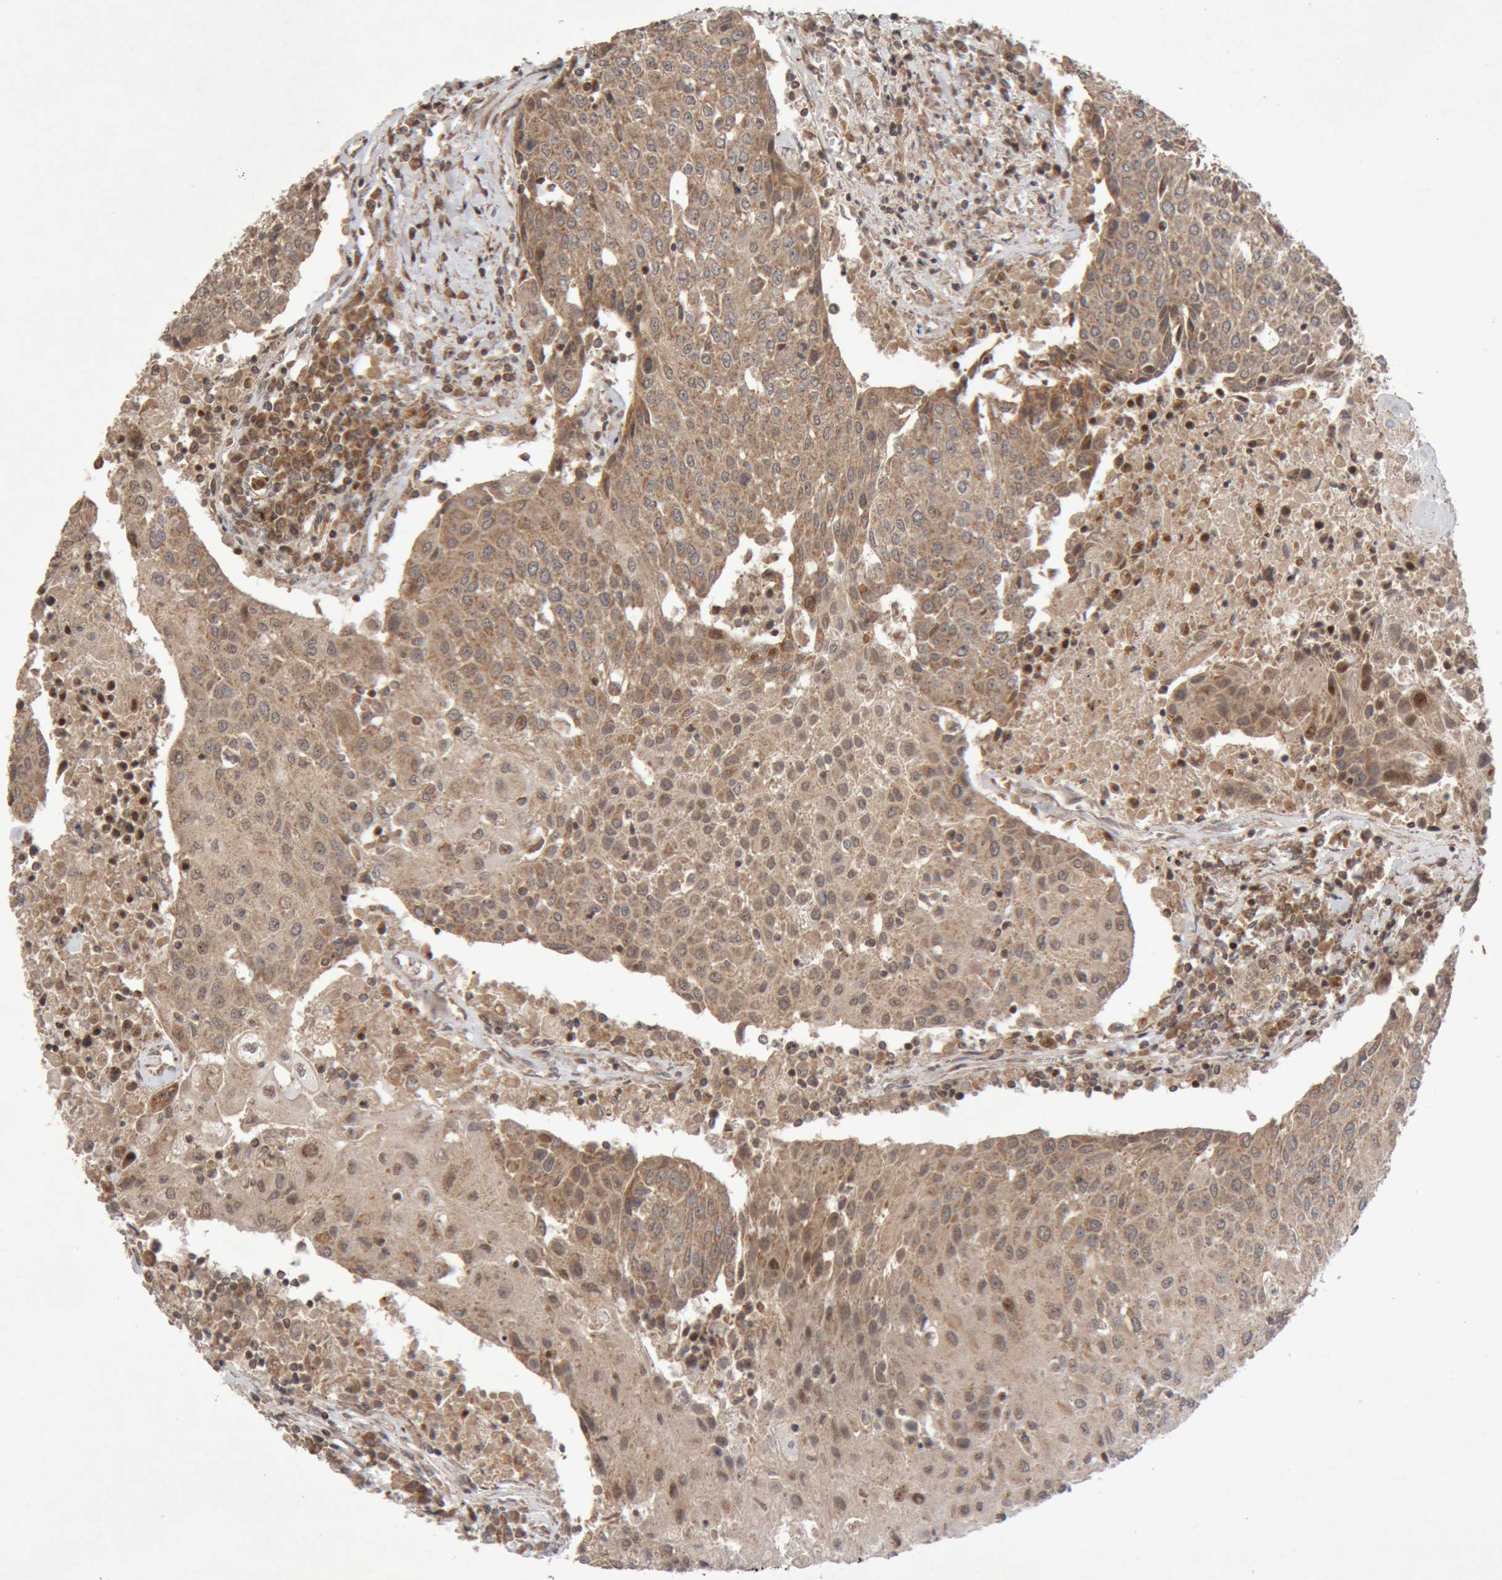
{"staining": {"intensity": "moderate", "quantity": ">75%", "location": "cytoplasmic/membranous"}, "tissue": "urothelial cancer", "cell_type": "Tumor cells", "image_type": "cancer", "snomed": [{"axis": "morphology", "description": "Urothelial carcinoma, High grade"}, {"axis": "topography", "description": "Urinary bladder"}], "caption": "Immunohistochemistry image of human urothelial carcinoma (high-grade) stained for a protein (brown), which shows medium levels of moderate cytoplasmic/membranous expression in approximately >75% of tumor cells.", "gene": "KIF21B", "patient": {"sex": "female", "age": 85}}